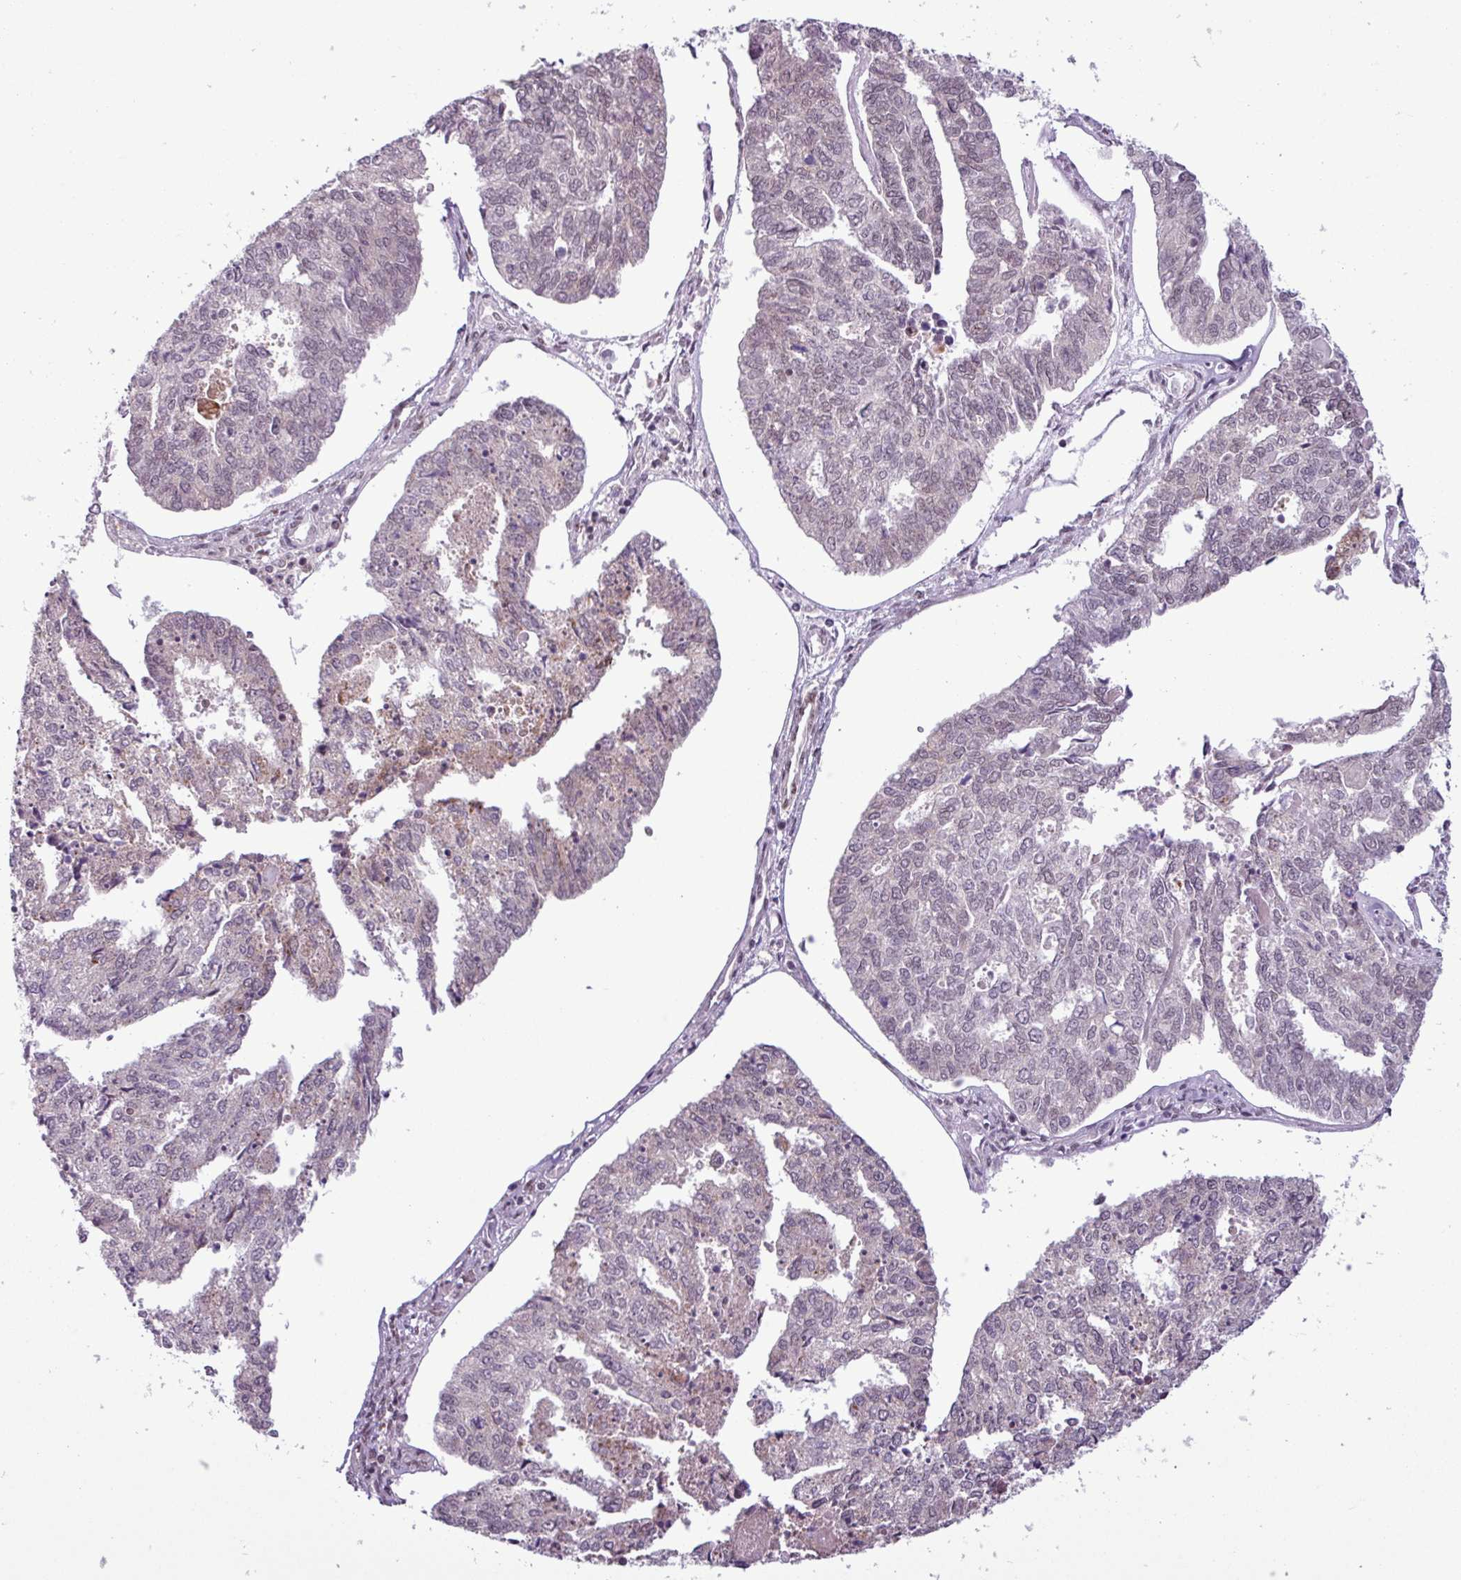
{"staining": {"intensity": "weak", "quantity": "<25%", "location": "nuclear"}, "tissue": "endometrial cancer", "cell_type": "Tumor cells", "image_type": "cancer", "snomed": [{"axis": "morphology", "description": "Adenocarcinoma, NOS"}, {"axis": "topography", "description": "Endometrium"}], "caption": "Tumor cells are negative for brown protein staining in adenocarcinoma (endometrial).", "gene": "NOTCH2", "patient": {"sex": "female", "age": 73}}